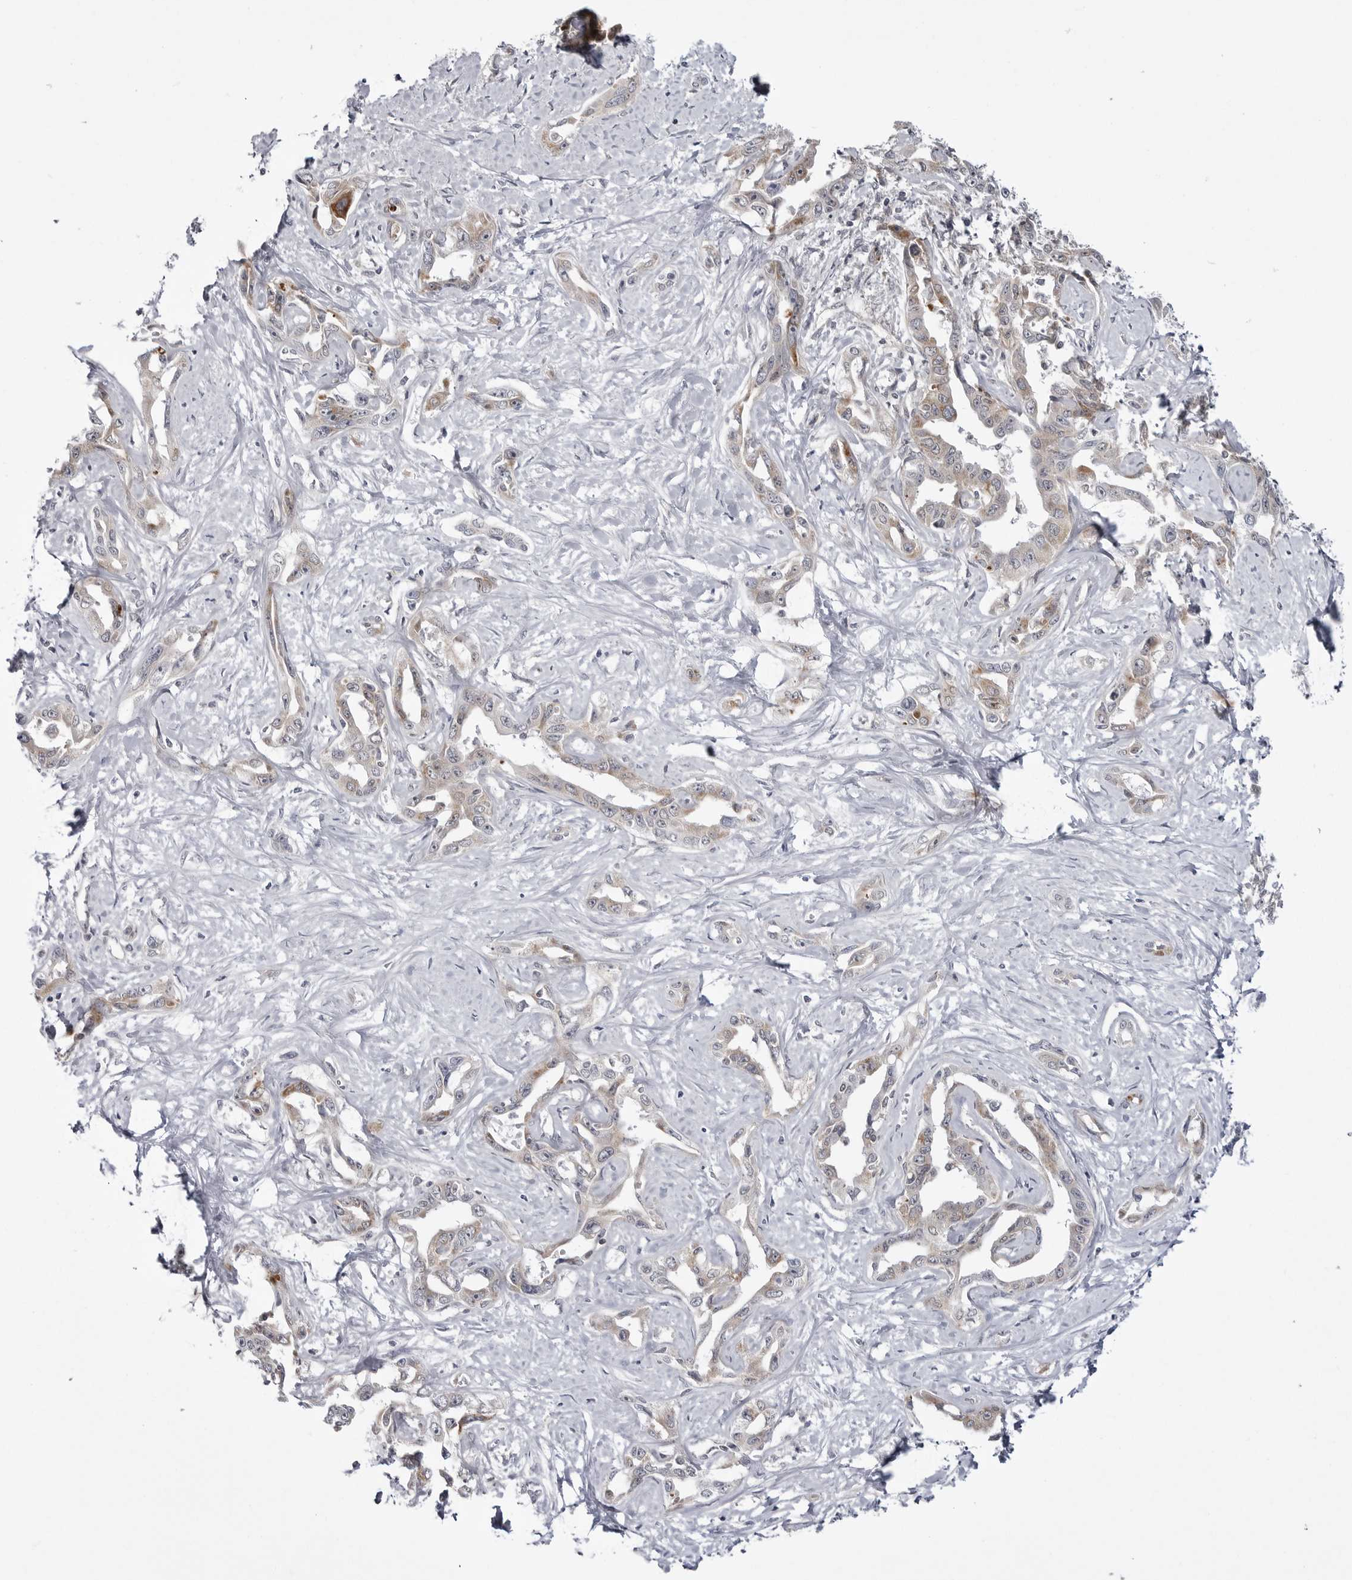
{"staining": {"intensity": "weak", "quantity": ">75%", "location": "cytoplasmic/membranous"}, "tissue": "liver cancer", "cell_type": "Tumor cells", "image_type": "cancer", "snomed": [{"axis": "morphology", "description": "Cholangiocarcinoma"}, {"axis": "topography", "description": "Liver"}], "caption": "About >75% of tumor cells in cholangiocarcinoma (liver) exhibit weak cytoplasmic/membranous protein positivity as visualized by brown immunohistochemical staining.", "gene": "CCDC18", "patient": {"sex": "male", "age": 59}}